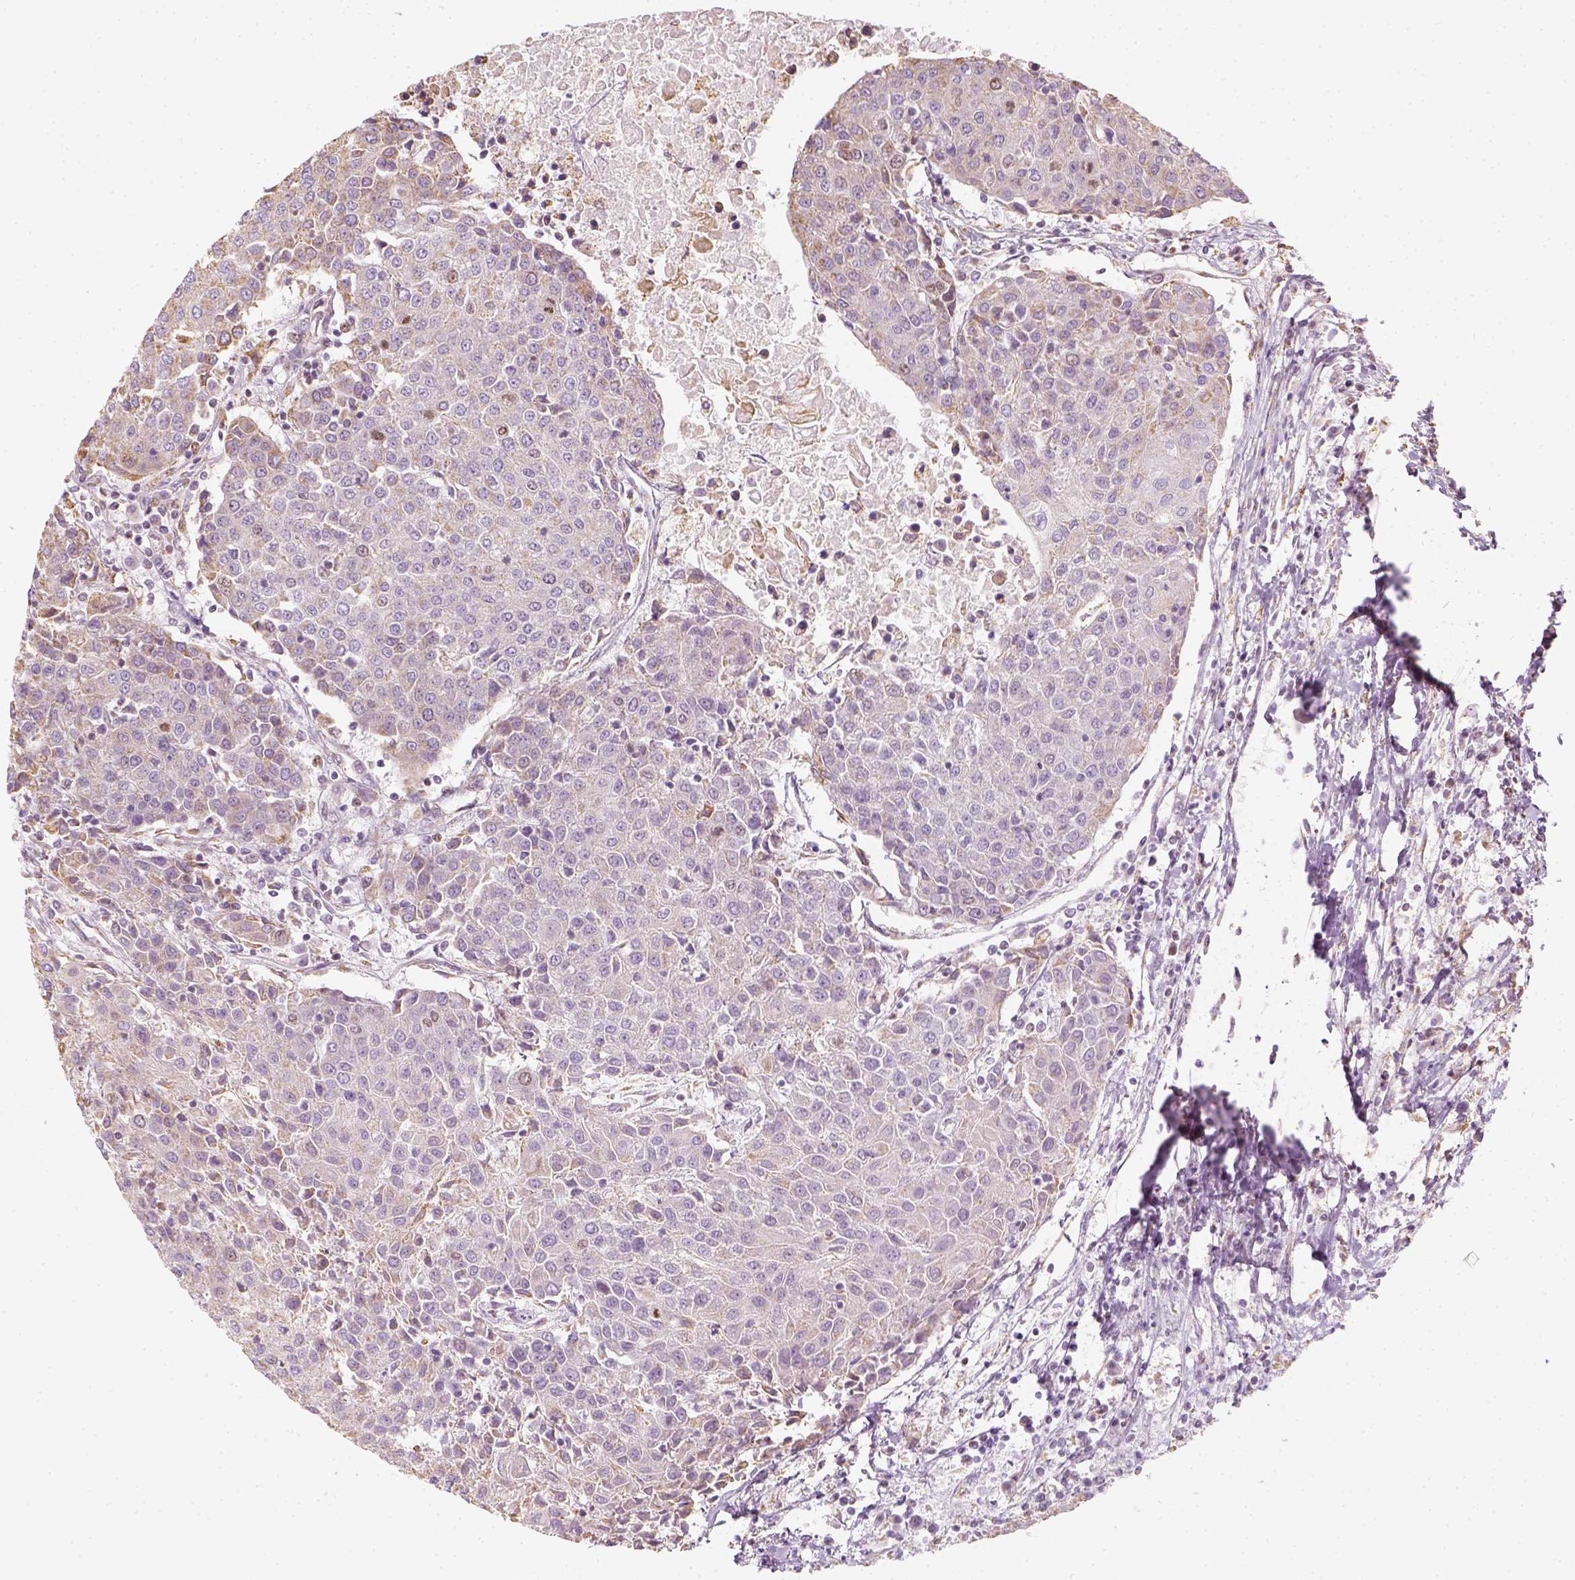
{"staining": {"intensity": "weak", "quantity": "25%-75%", "location": "cytoplasmic/membranous"}, "tissue": "urothelial cancer", "cell_type": "Tumor cells", "image_type": "cancer", "snomed": [{"axis": "morphology", "description": "Urothelial carcinoma, High grade"}, {"axis": "topography", "description": "Urinary bladder"}], "caption": "Immunohistochemical staining of urothelial carcinoma (high-grade) reveals low levels of weak cytoplasmic/membranous protein positivity in approximately 25%-75% of tumor cells. Immunohistochemistry stains the protein in brown and the nuclei are stained blue.", "gene": "LCA5", "patient": {"sex": "female", "age": 85}}